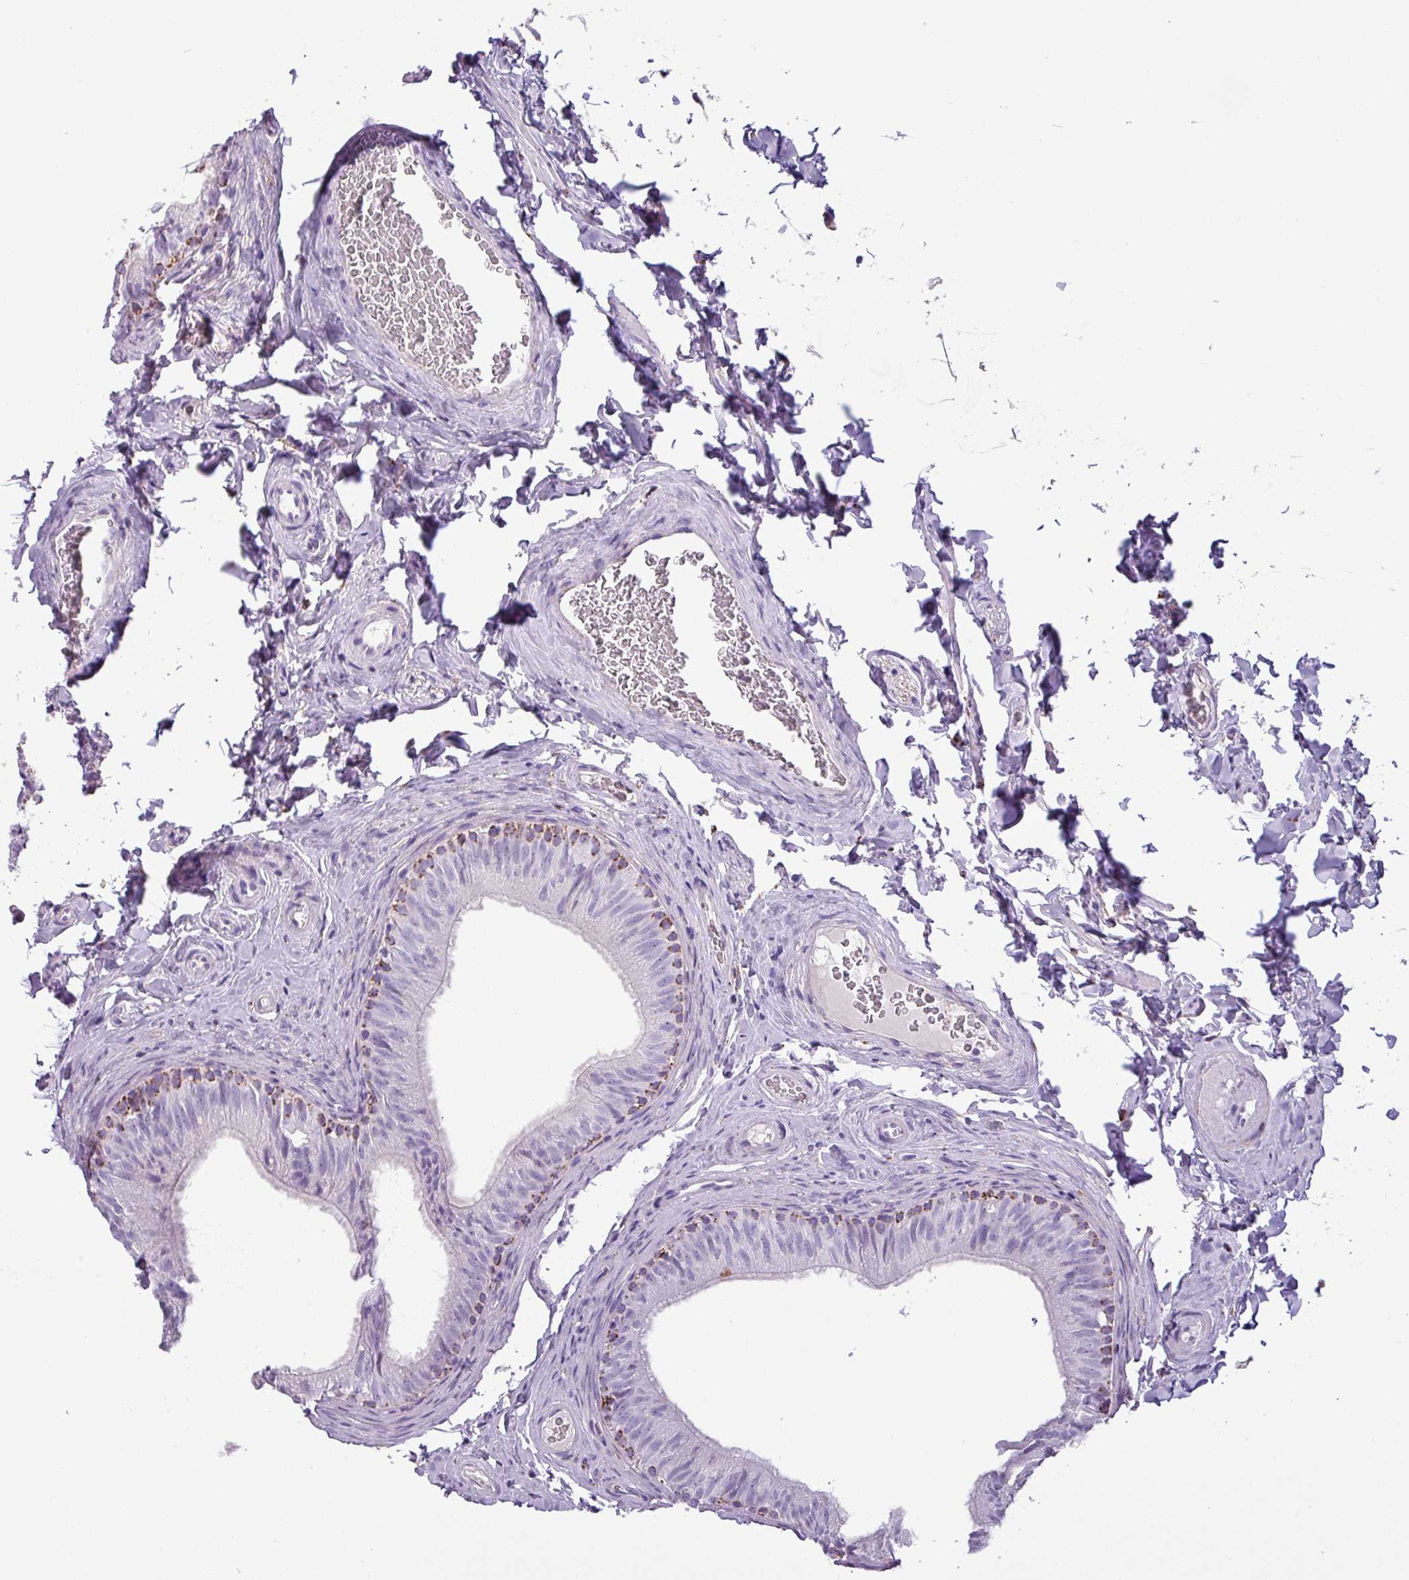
{"staining": {"intensity": "moderate", "quantity": "<25%", "location": "cytoplasmic/membranous"}, "tissue": "epididymis", "cell_type": "Glandular cells", "image_type": "normal", "snomed": [{"axis": "morphology", "description": "Normal tissue, NOS"}, {"axis": "topography", "description": "Epididymis"}], "caption": "Immunohistochemistry (IHC) (DAB) staining of benign epididymis displays moderate cytoplasmic/membranous protein staining in approximately <25% of glandular cells.", "gene": "ZNF667", "patient": {"sex": "male", "age": 34}}